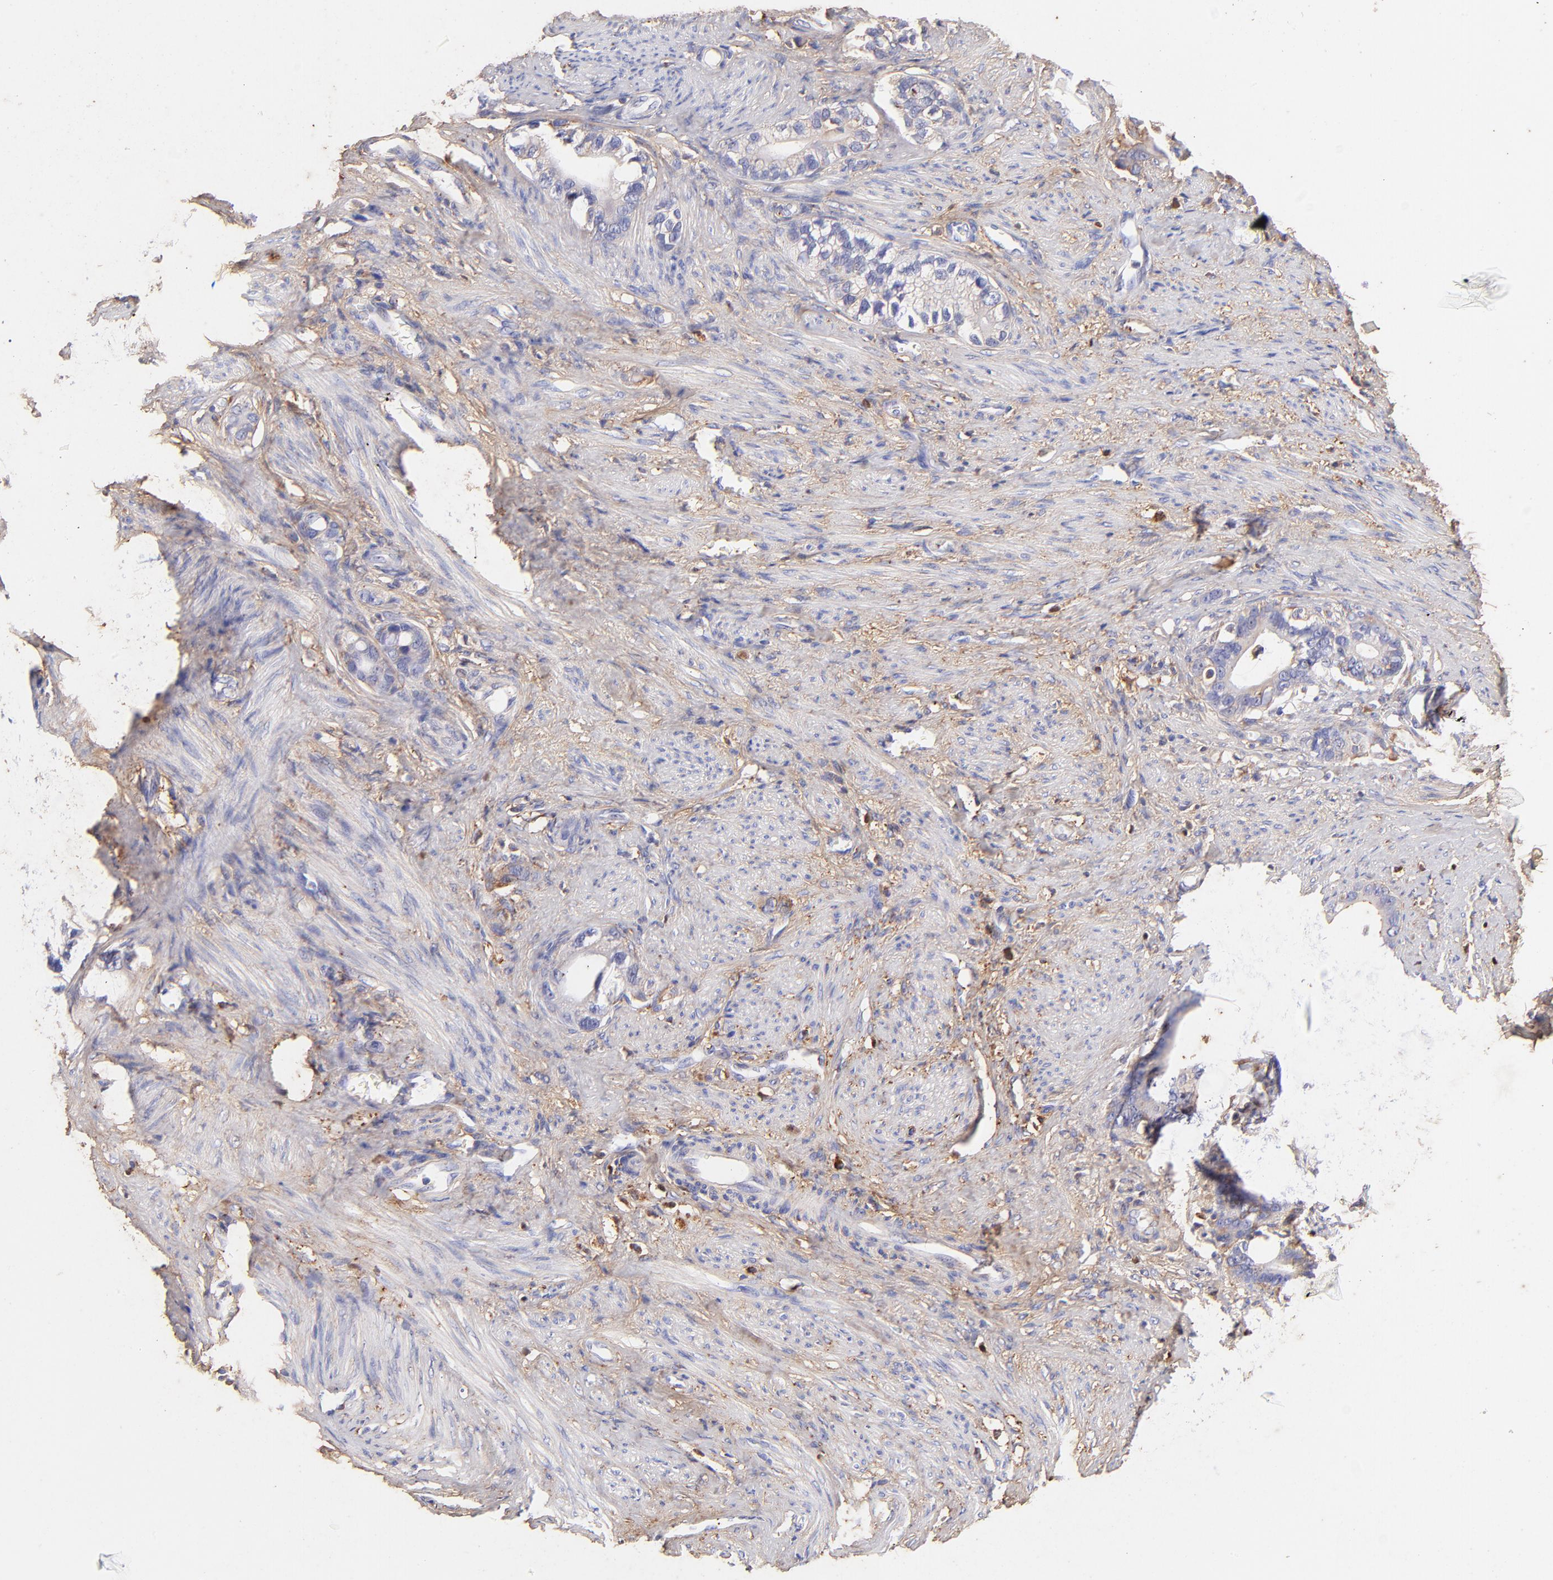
{"staining": {"intensity": "weak", "quantity": "<25%", "location": "cytoplasmic/membranous"}, "tissue": "stomach cancer", "cell_type": "Tumor cells", "image_type": "cancer", "snomed": [{"axis": "morphology", "description": "Adenocarcinoma, NOS"}, {"axis": "topography", "description": "Stomach"}], "caption": "Immunohistochemical staining of stomach cancer (adenocarcinoma) reveals no significant staining in tumor cells.", "gene": "BGN", "patient": {"sex": "female", "age": 75}}